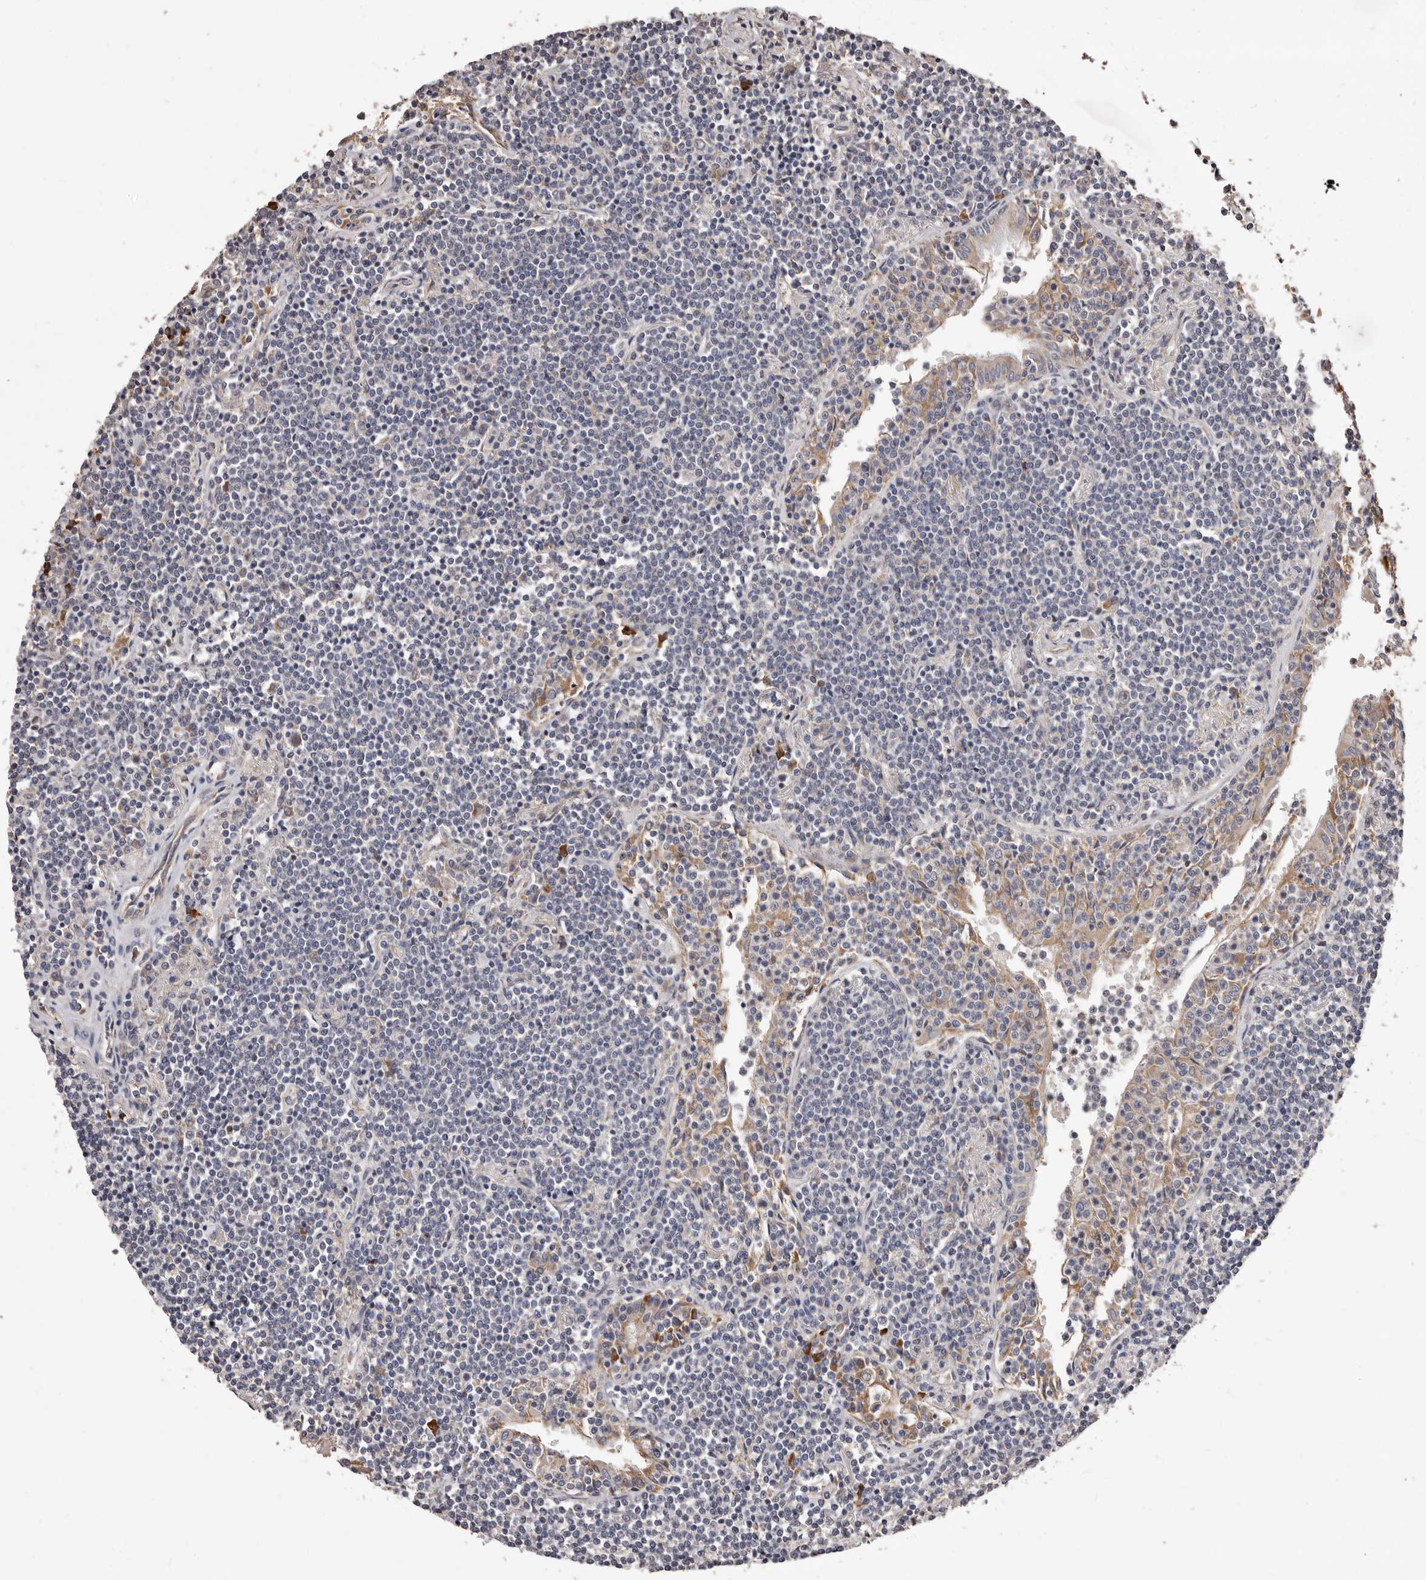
{"staining": {"intensity": "negative", "quantity": "none", "location": "none"}, "tissue": "lymphoma", "cell_type": "Tumor cells", "image_type": "cancer", "snomed": [{"axis": "morphology", "description": "Malignant lymphoma, non-Hodgkin's type, Low grade"}, {"axis": "topography", "description": "Lung"}], "caption": "IHC of low-grade malignant lymphoma, non-Hodgkin's type demonstrates no positivity in tumor cells. Brightfield microscopy of immunohistochemistry (IHC) stained with DAB (3,3'-diaminobenzidine) (brown) and hematoxylin (blue), captured at high magnification.", "gene": "ETNK1", "patient": {"sex": "female", "age": 71}}